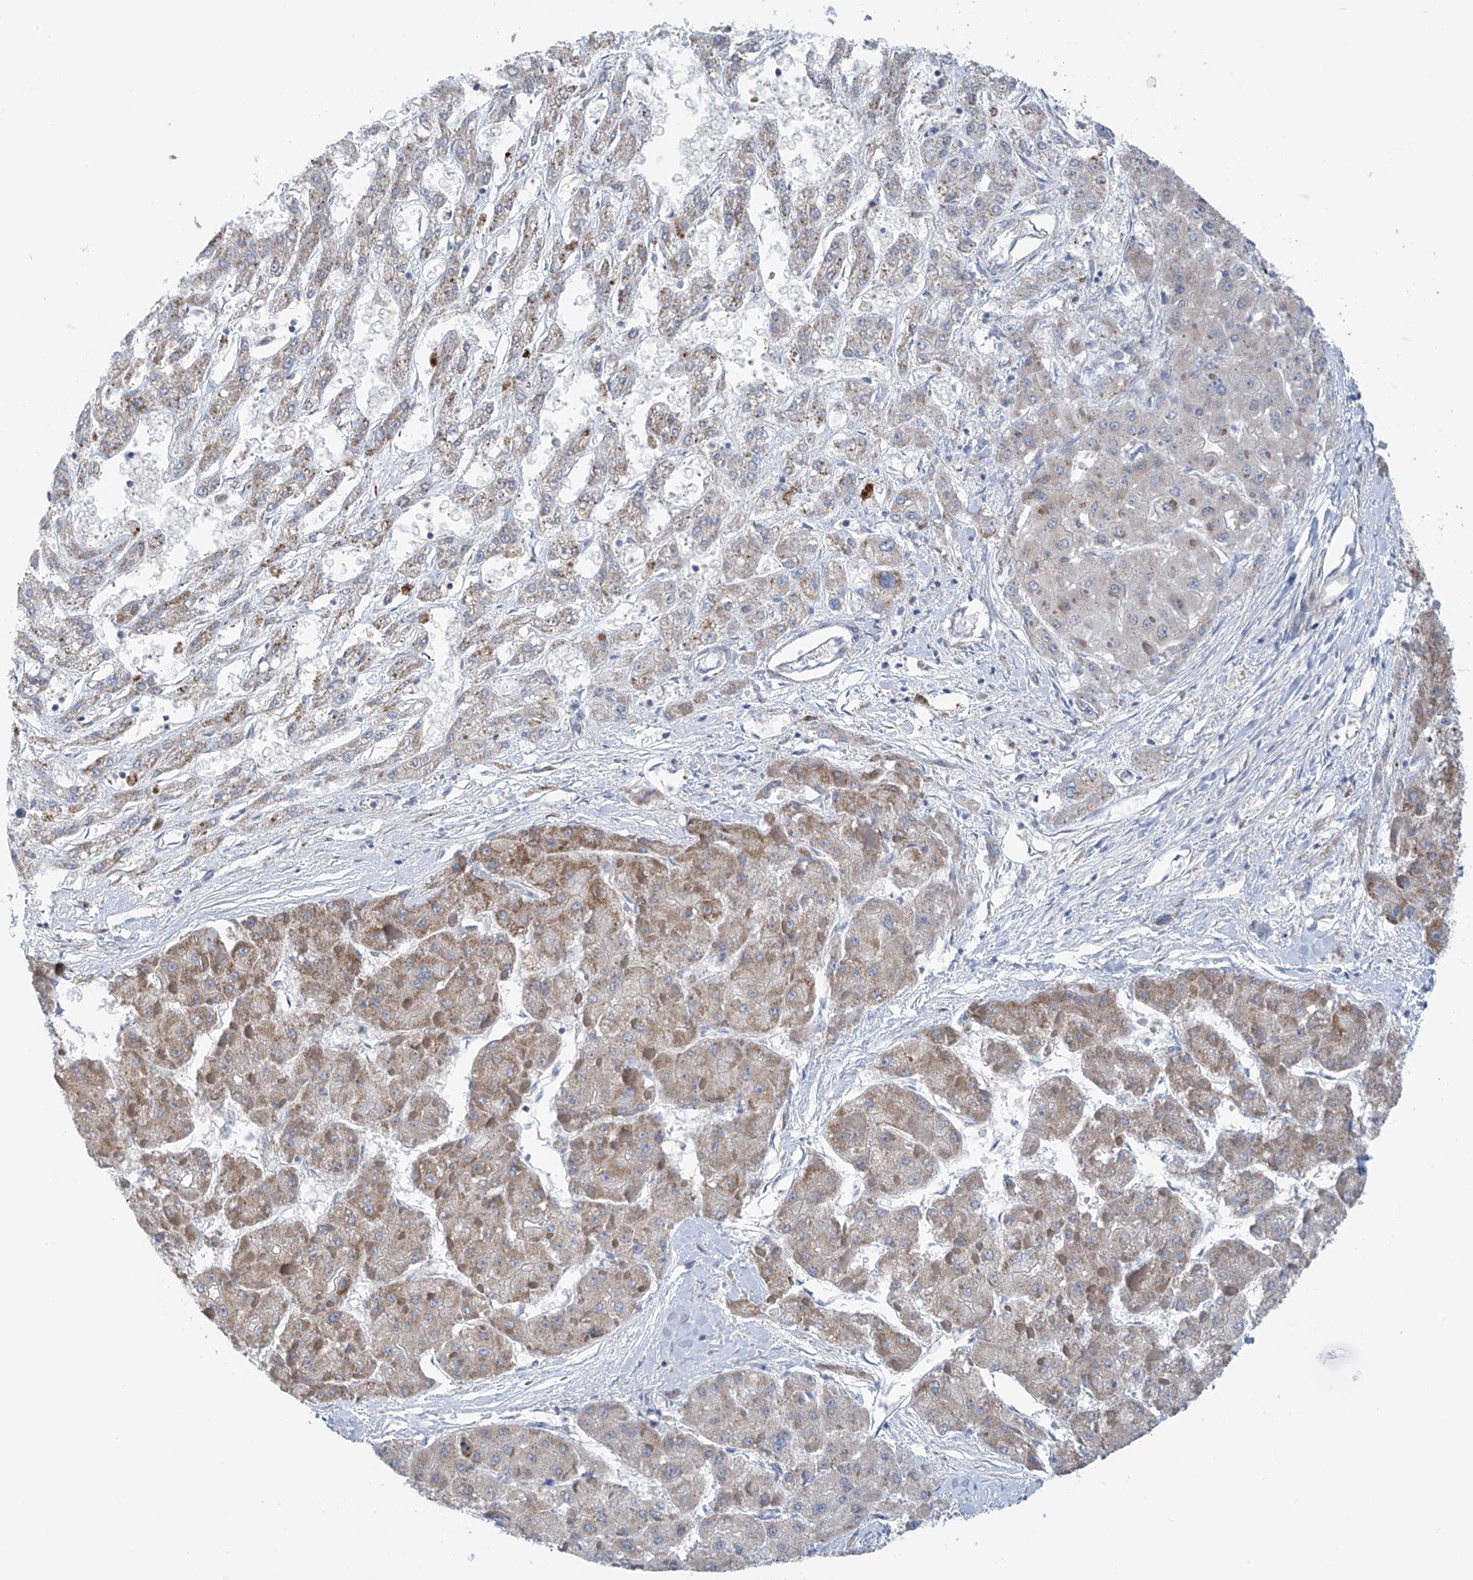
{"staining": {"intensity": "weak", "quantity": "25%-75%", "location": "cytoplasmic/membranous"}, "tissue": "liver cancer", "cell_type": "Tumor cells", "image_type": "cancer", "snomed": [{"axis": "morphology", "description": "Carcinoma, Hepatocellular, NOS"}, {"axis": "topography", "description": "Liver"}], "caption": "Tumor cells show weak cytoplasmic/membranous expression in approximately 25%-75% of cells in hepatocellular carcinoma (liver). (brown staining indicates protein expression, while blue staining denotes nuclei).", "gene": "SYN3", "patient": {"sex": "female", "age": 73}}